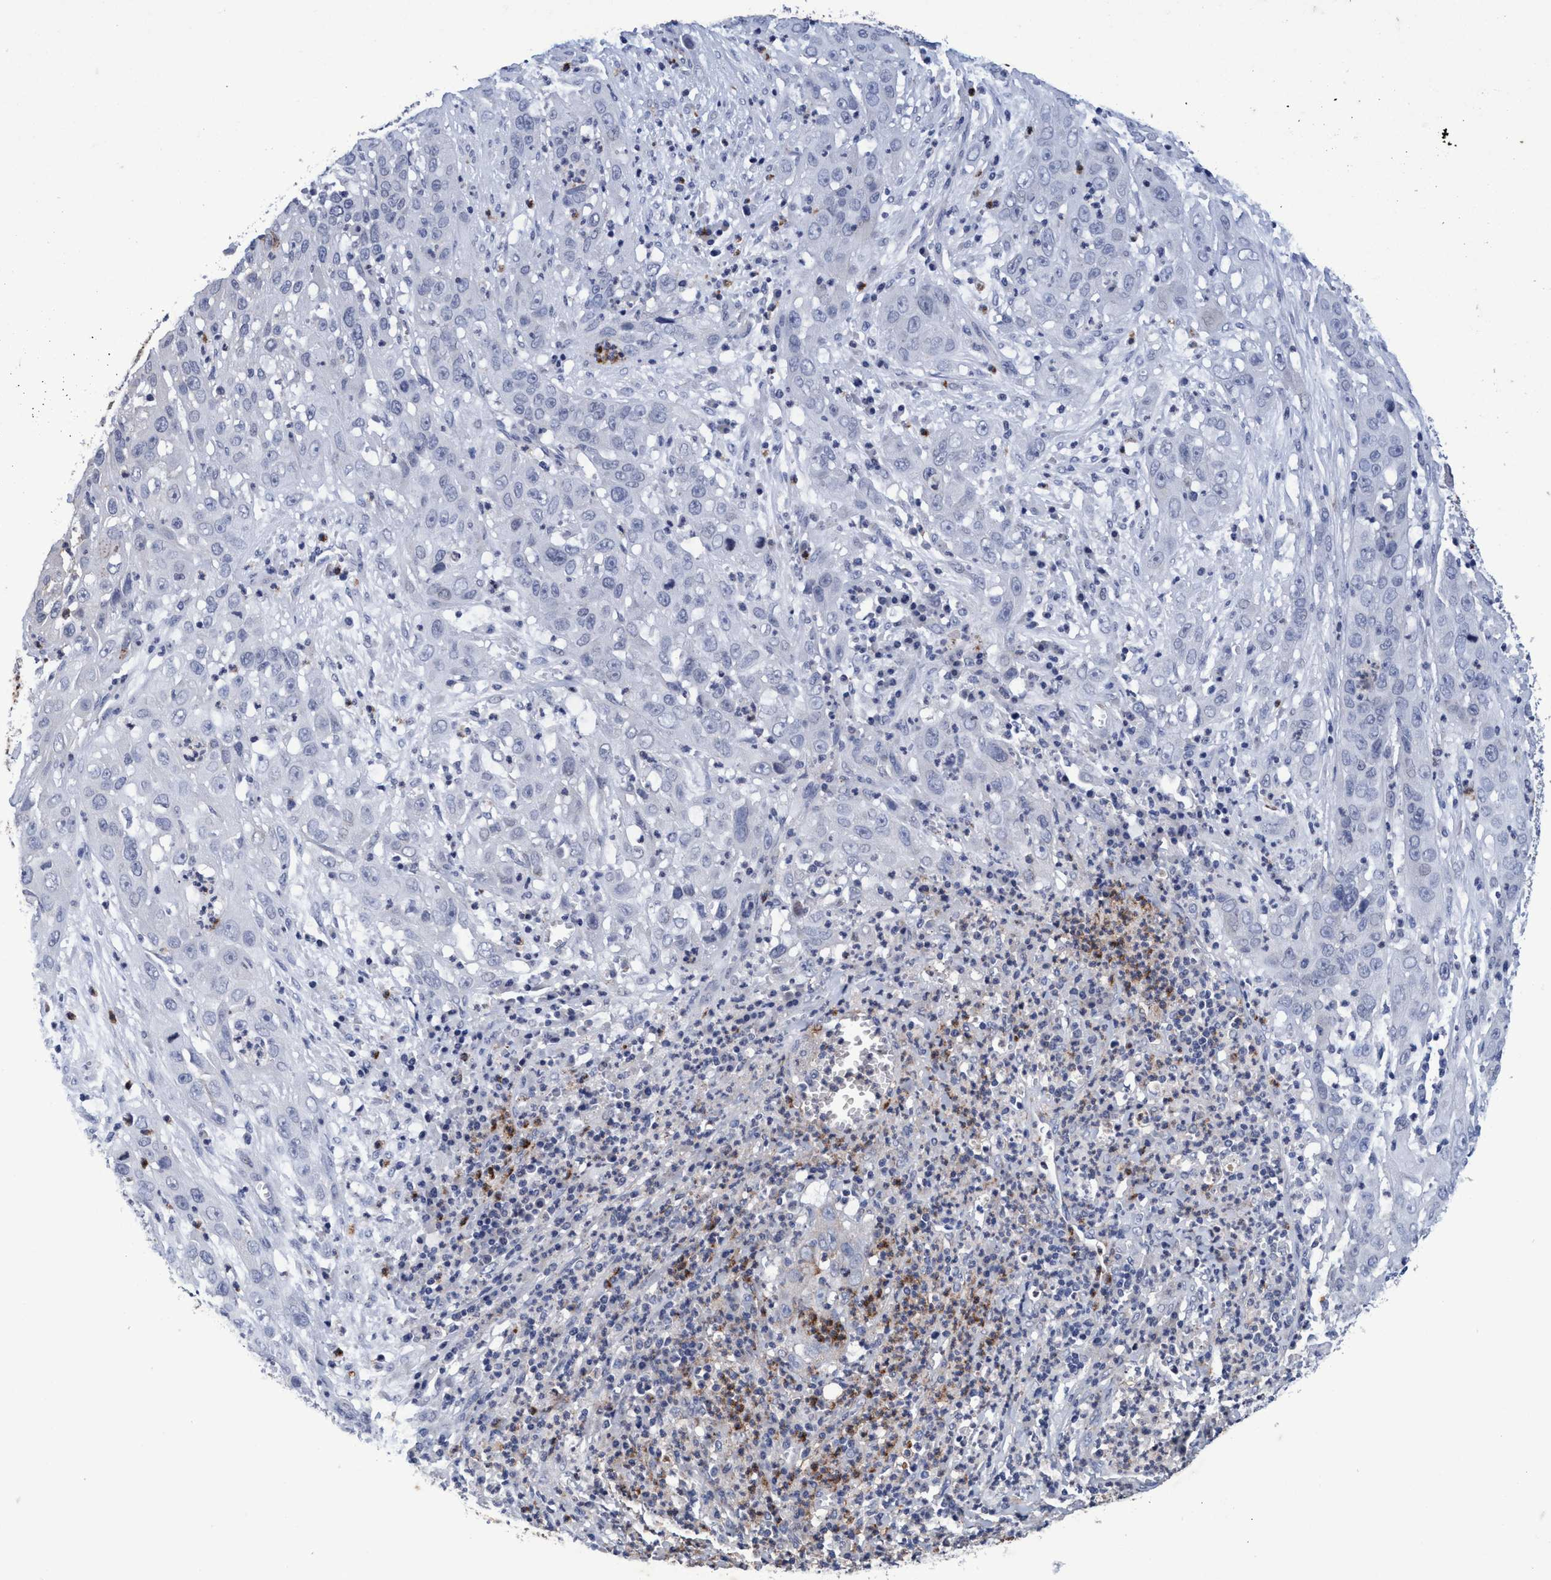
{"staining": {"intensity": "negative", "quantity": "none", "location": "none"}, "tissue": "cervical cancer", "cell_type": "Tumor cells", "image_type": "cancer", "snomed": [{"axis": "morphology", "description": "Squamous cell carcinoma, NOS"}, {"axis": "topography", "description": "Cervix"}], "caption": "Protein analysis of squamous cell carcinoma (cervical) demonstrates no significant positivity in tumor cells.", "gene": "GRB14", "patient": {"sex": "female", "age": 32}}